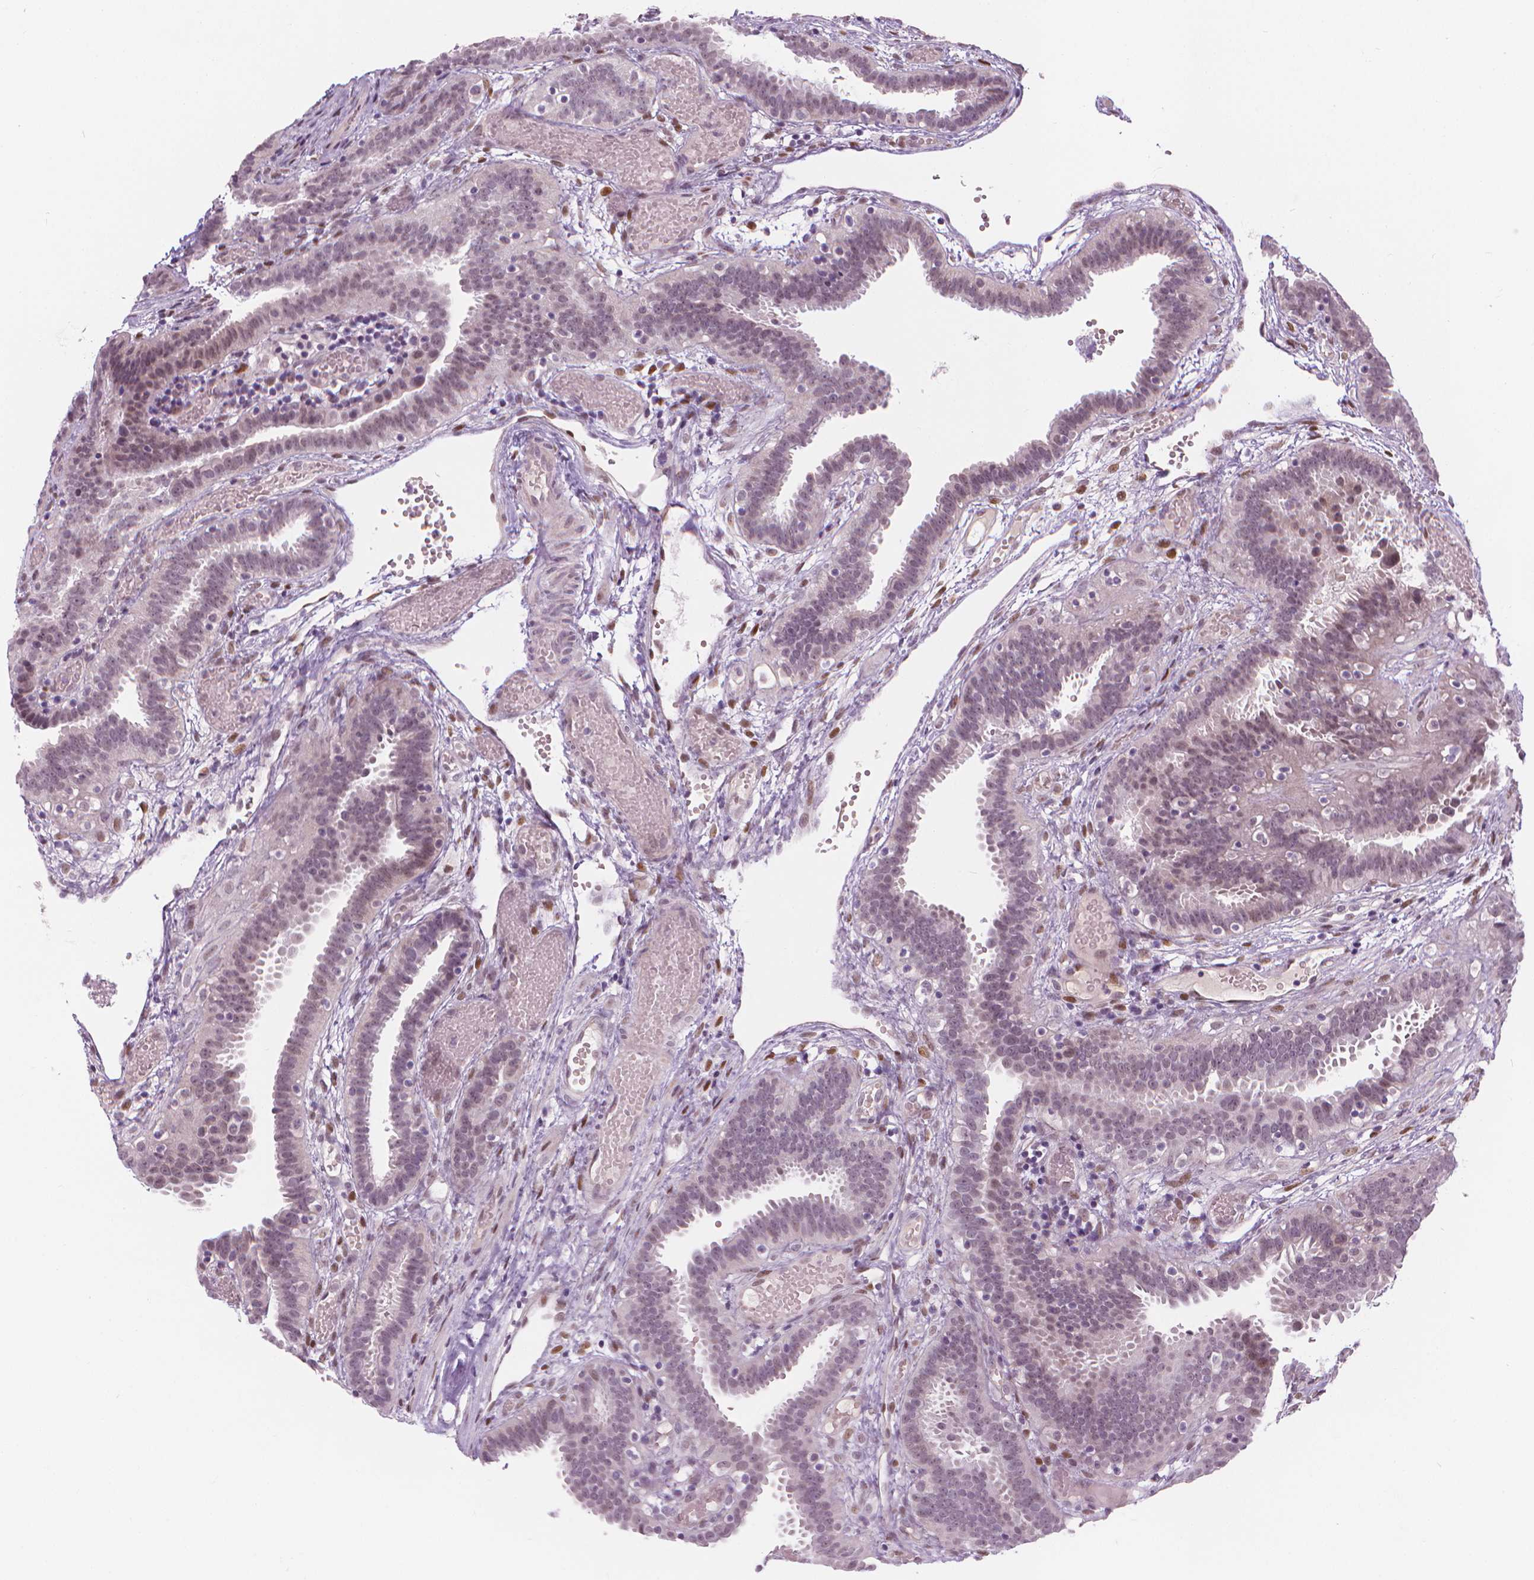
{"staining": {"intensity": "weak", "quantity": "<25%", "location": "nuclear"}, "tissue": "fallopian tube", "cell_type": "Glandular cells", "image_type": "normal", "snomed": [{"axis": "morphology", "description": "Normal tissue, NOS"}, {"axis": "topography", "description": "Fallopian tube"}], "caption": "This is a histopathology image of immunohistochemistry (IHC) staining of normal fallopian tube, which shows no staining in glandular cells.", "gene": "CDKN1C", "patient": {"sex": "female", "age": 37}}